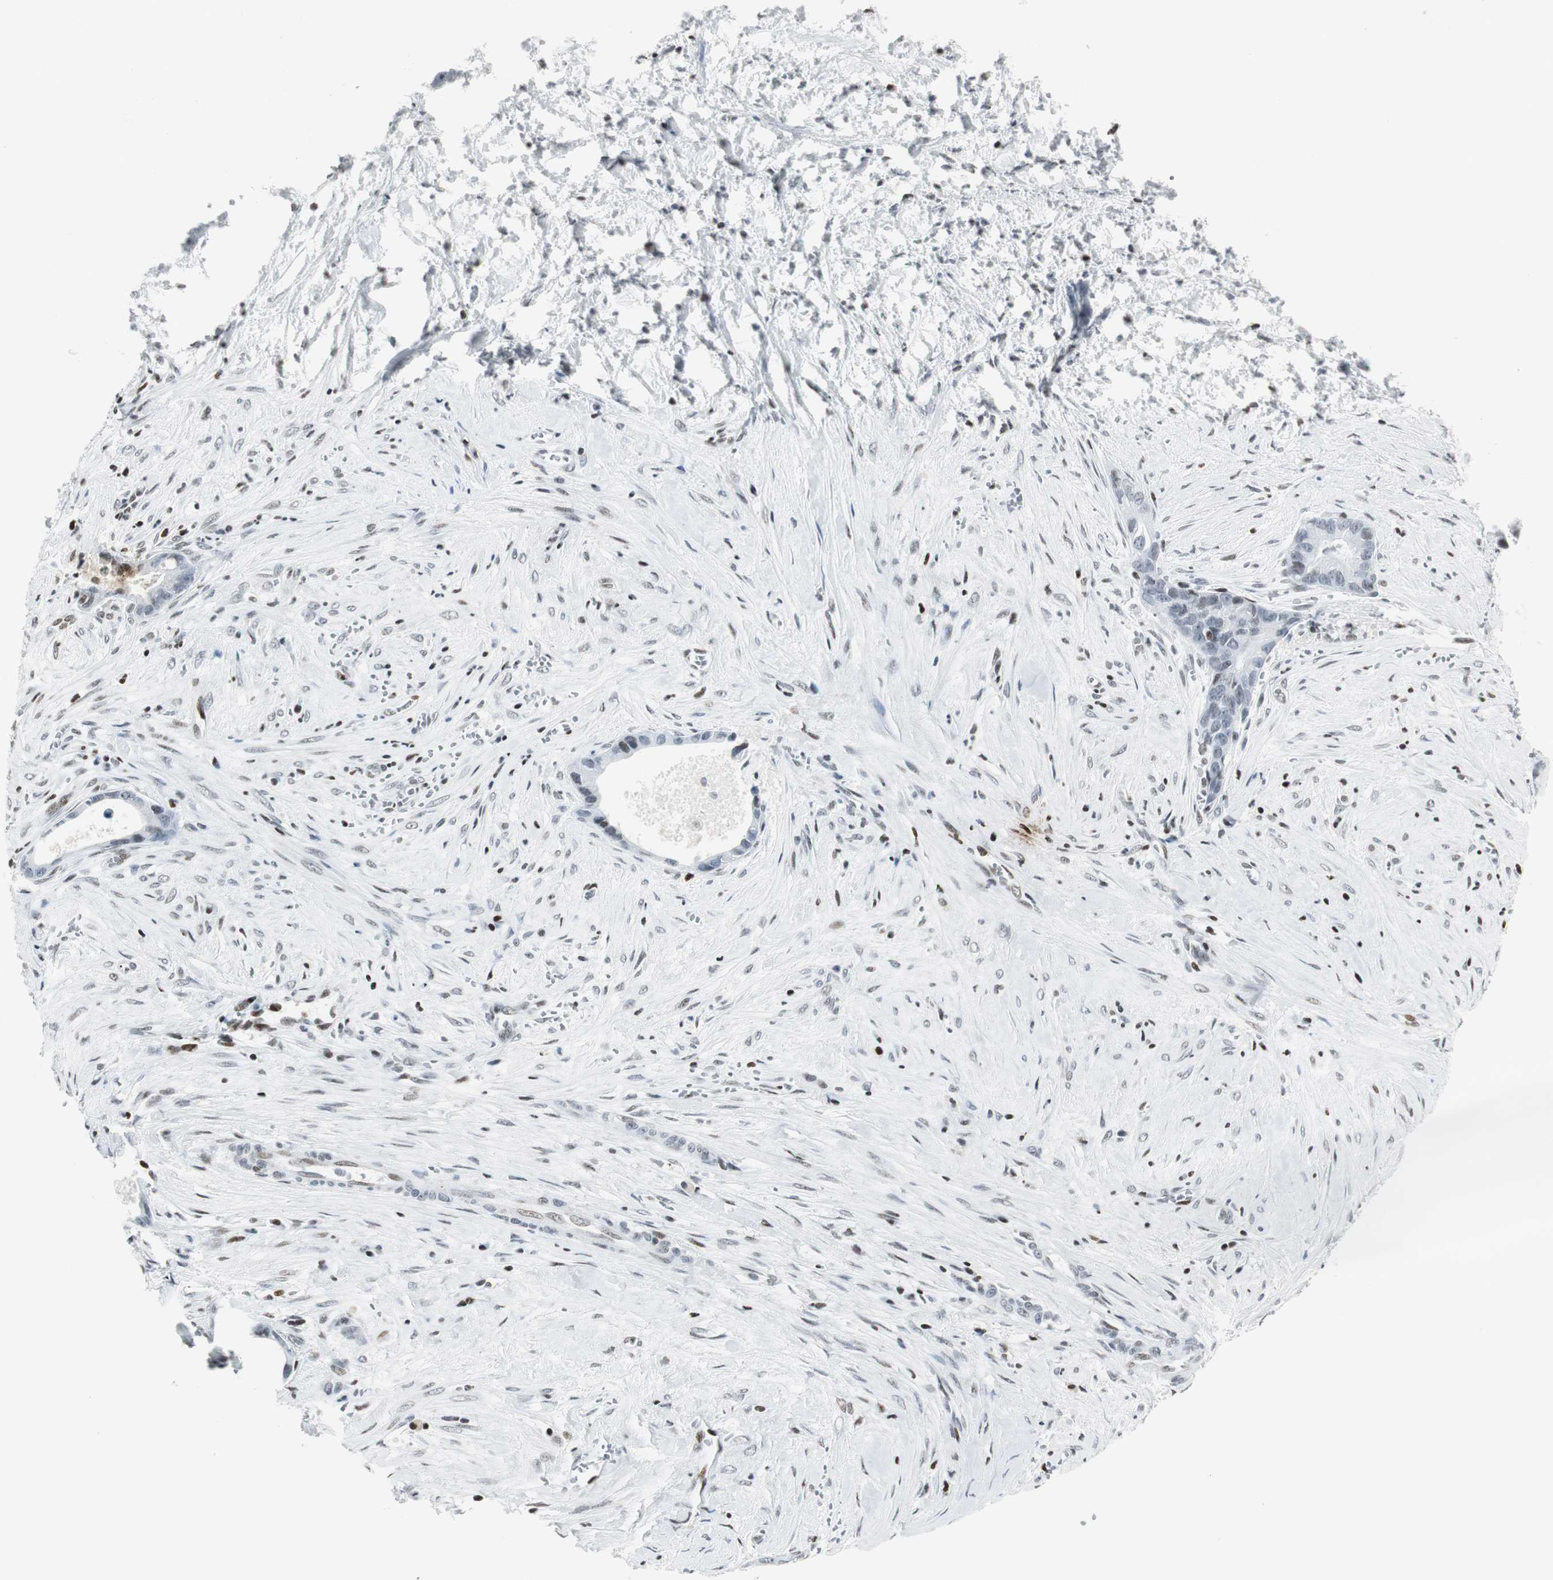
{"staining": {"intensity": "weak", "quantity": "<25%", "location": "nuclear"}, "tissue": "liver cancer", "cell_type": "Tumor cells", "image_type": "cancer", "snomed": [{"axis": "morphology", "description": "Cholangiocarcinoma"}, {"axis": "topography", "description": "Liver"}], "caption": "High power microscopy photomicrograph of an IHC histopathology image of liver cancer (cholangiocarcinoma), revealing no significant staining in tumor cells.", "gene": "RBBP4", "patient": {"sex": "female", "age": 55}}